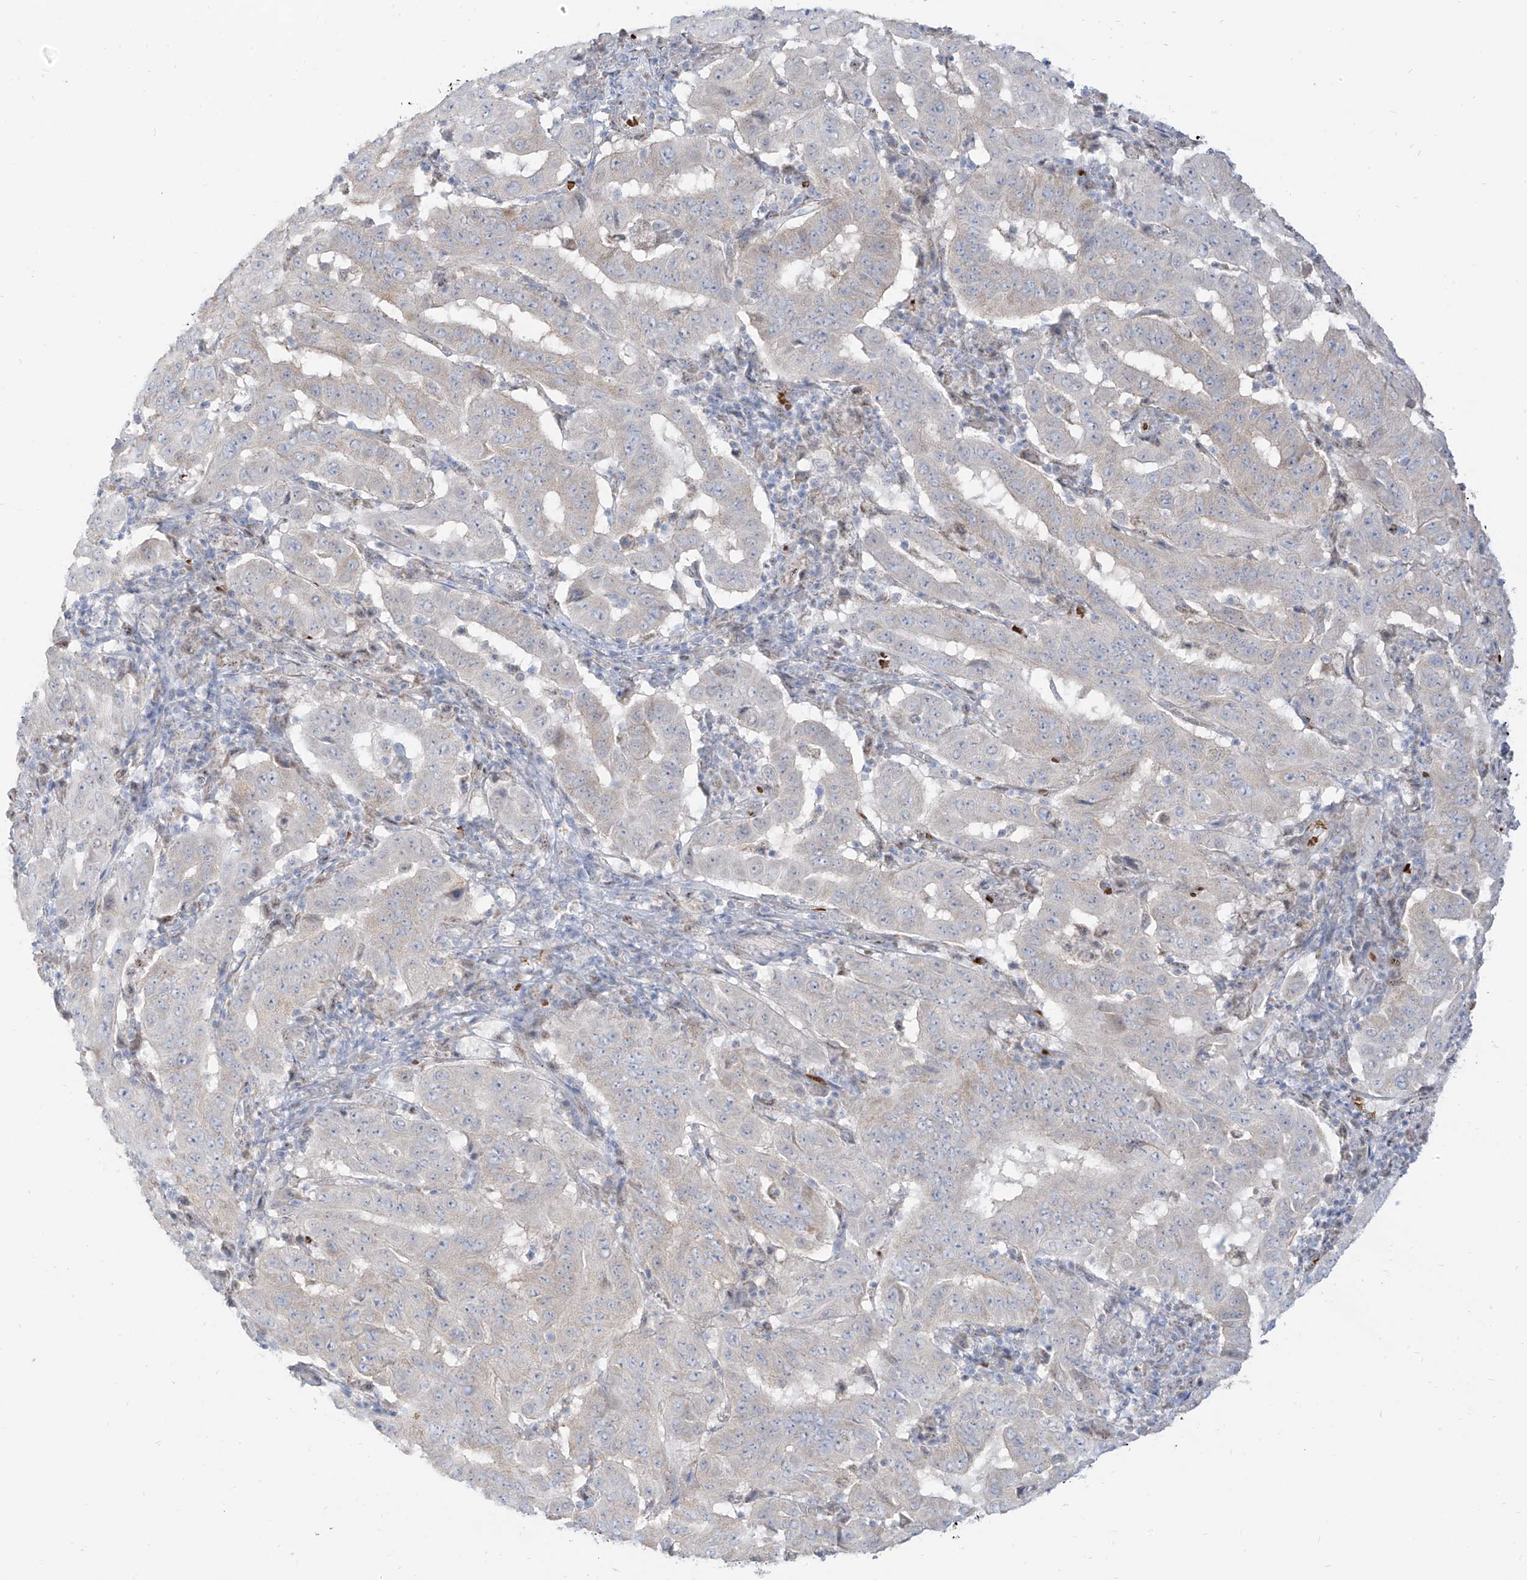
{"staining": {"intensity": "negative", "quantity": "none", "location": "none"}, "tissue": "pancreatic cancer", "cell_type": "Tumor cells", "image_type": "cancer", "snomed": [{"axis": "morphology", "description": "Adenocarcinoma, NOS"}, {"axis": "topography", "description": "Pancreas"}], "caption": "Tumor cells are negative for protein expression in human pancreatic adenocarcinoma. The staining is performed using DAB brown chromogen with nuclei counter-stained in using hematoxylin.", "gene": "ARHGEF40", "patient": {"sex": "male", "age": 63}}